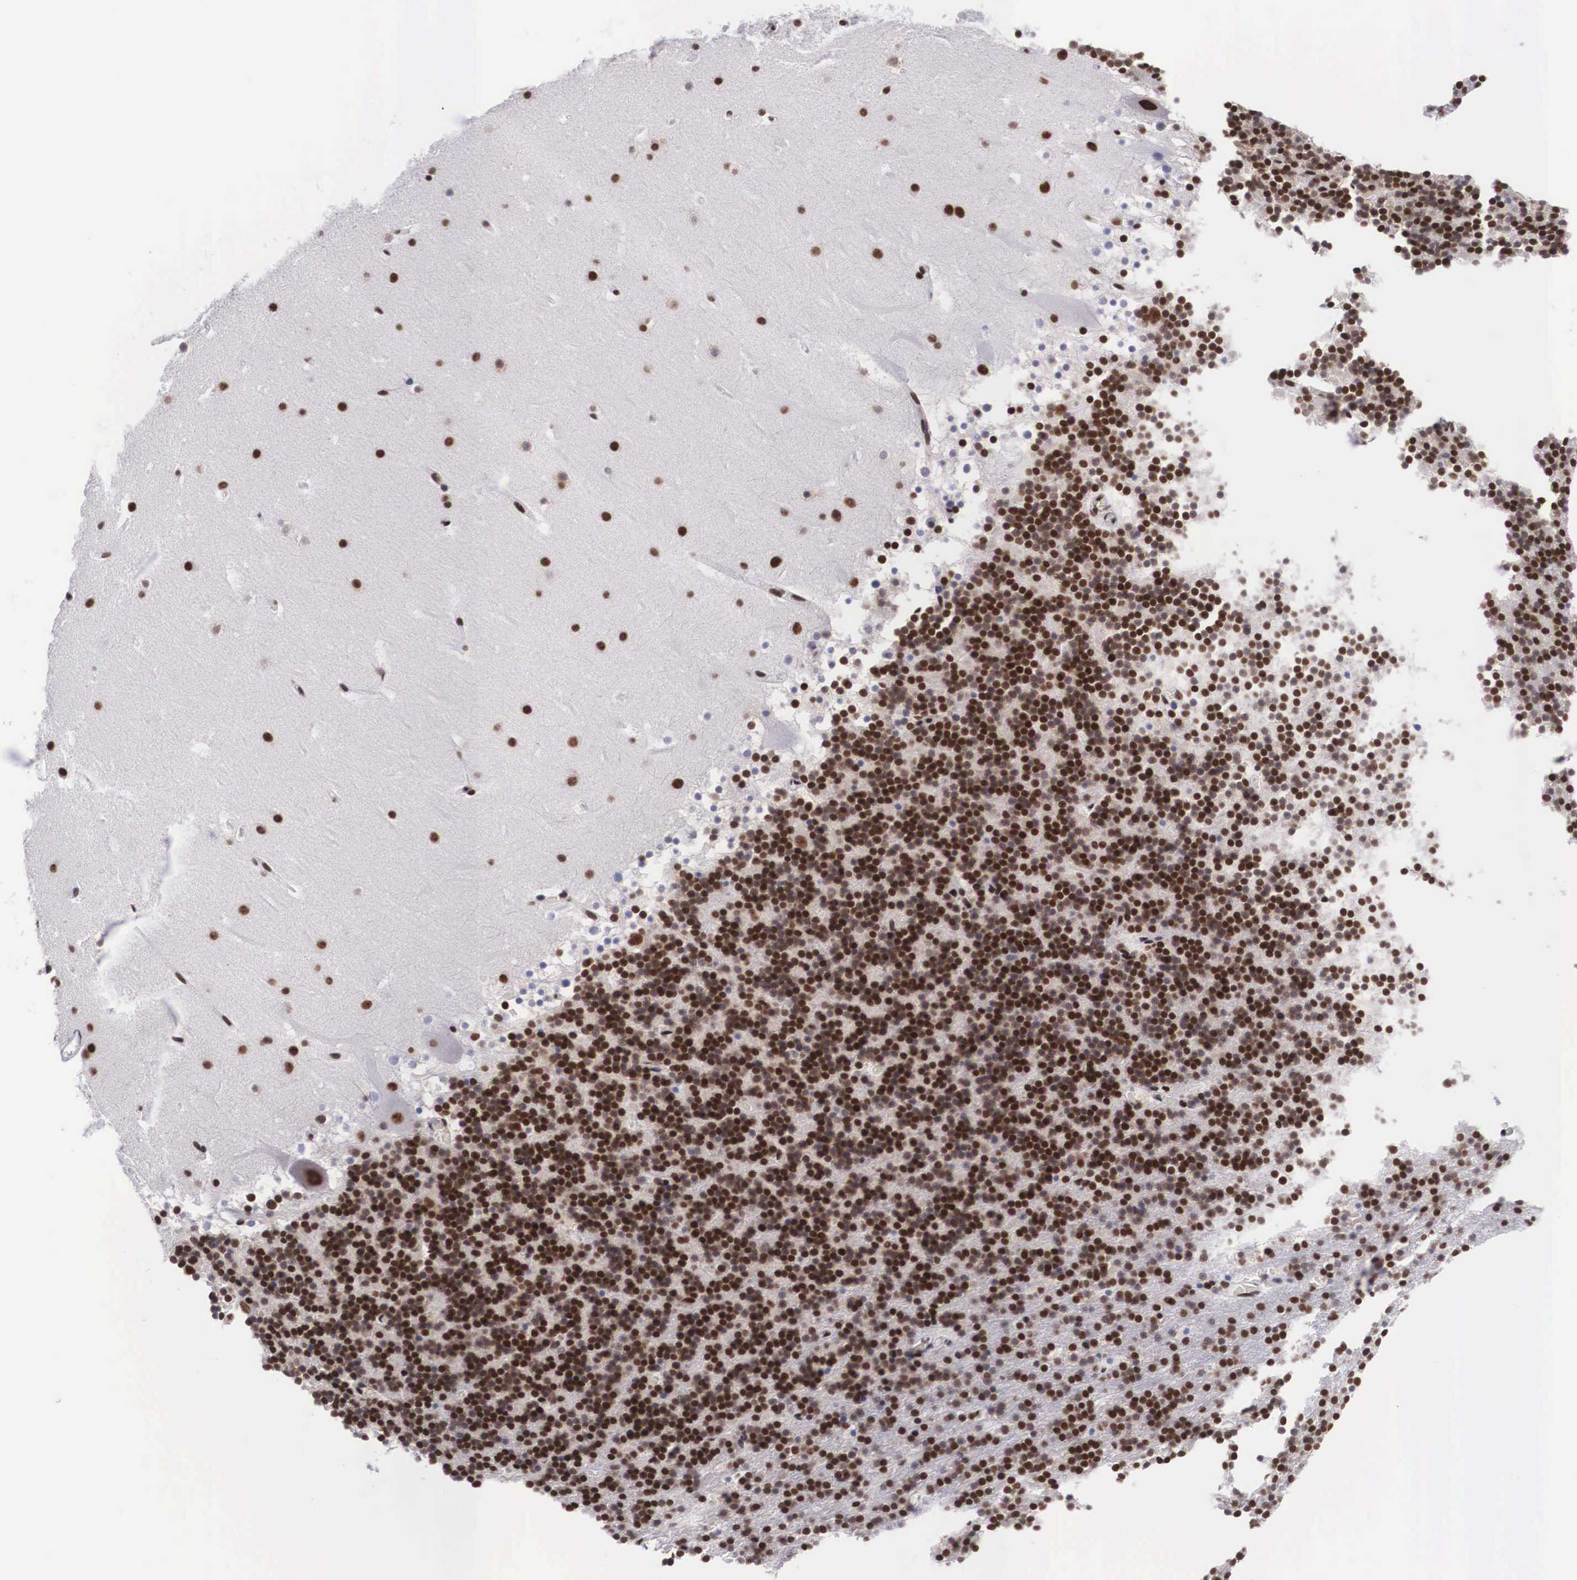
{"staining": {"intensity": "strong", "quantity": ">75%", "location": "nuclear"}, "tissue": "cerebellum", "cell_type": "Cells in granular layer", "image_type": "normal", "snomed": [{"axis": "morphology", "description": "Normal tissue, NOS"}, {"axis": "topography", "description": "Cerebellum"}], "caption": "The micrograph shows staining of unremarkable cerebellum, revealing strong nuclear protein positivity (brown color) within cells in granular layer.", "gene": "SF3A1", "patient": {"sex": "male", "age": 45}}